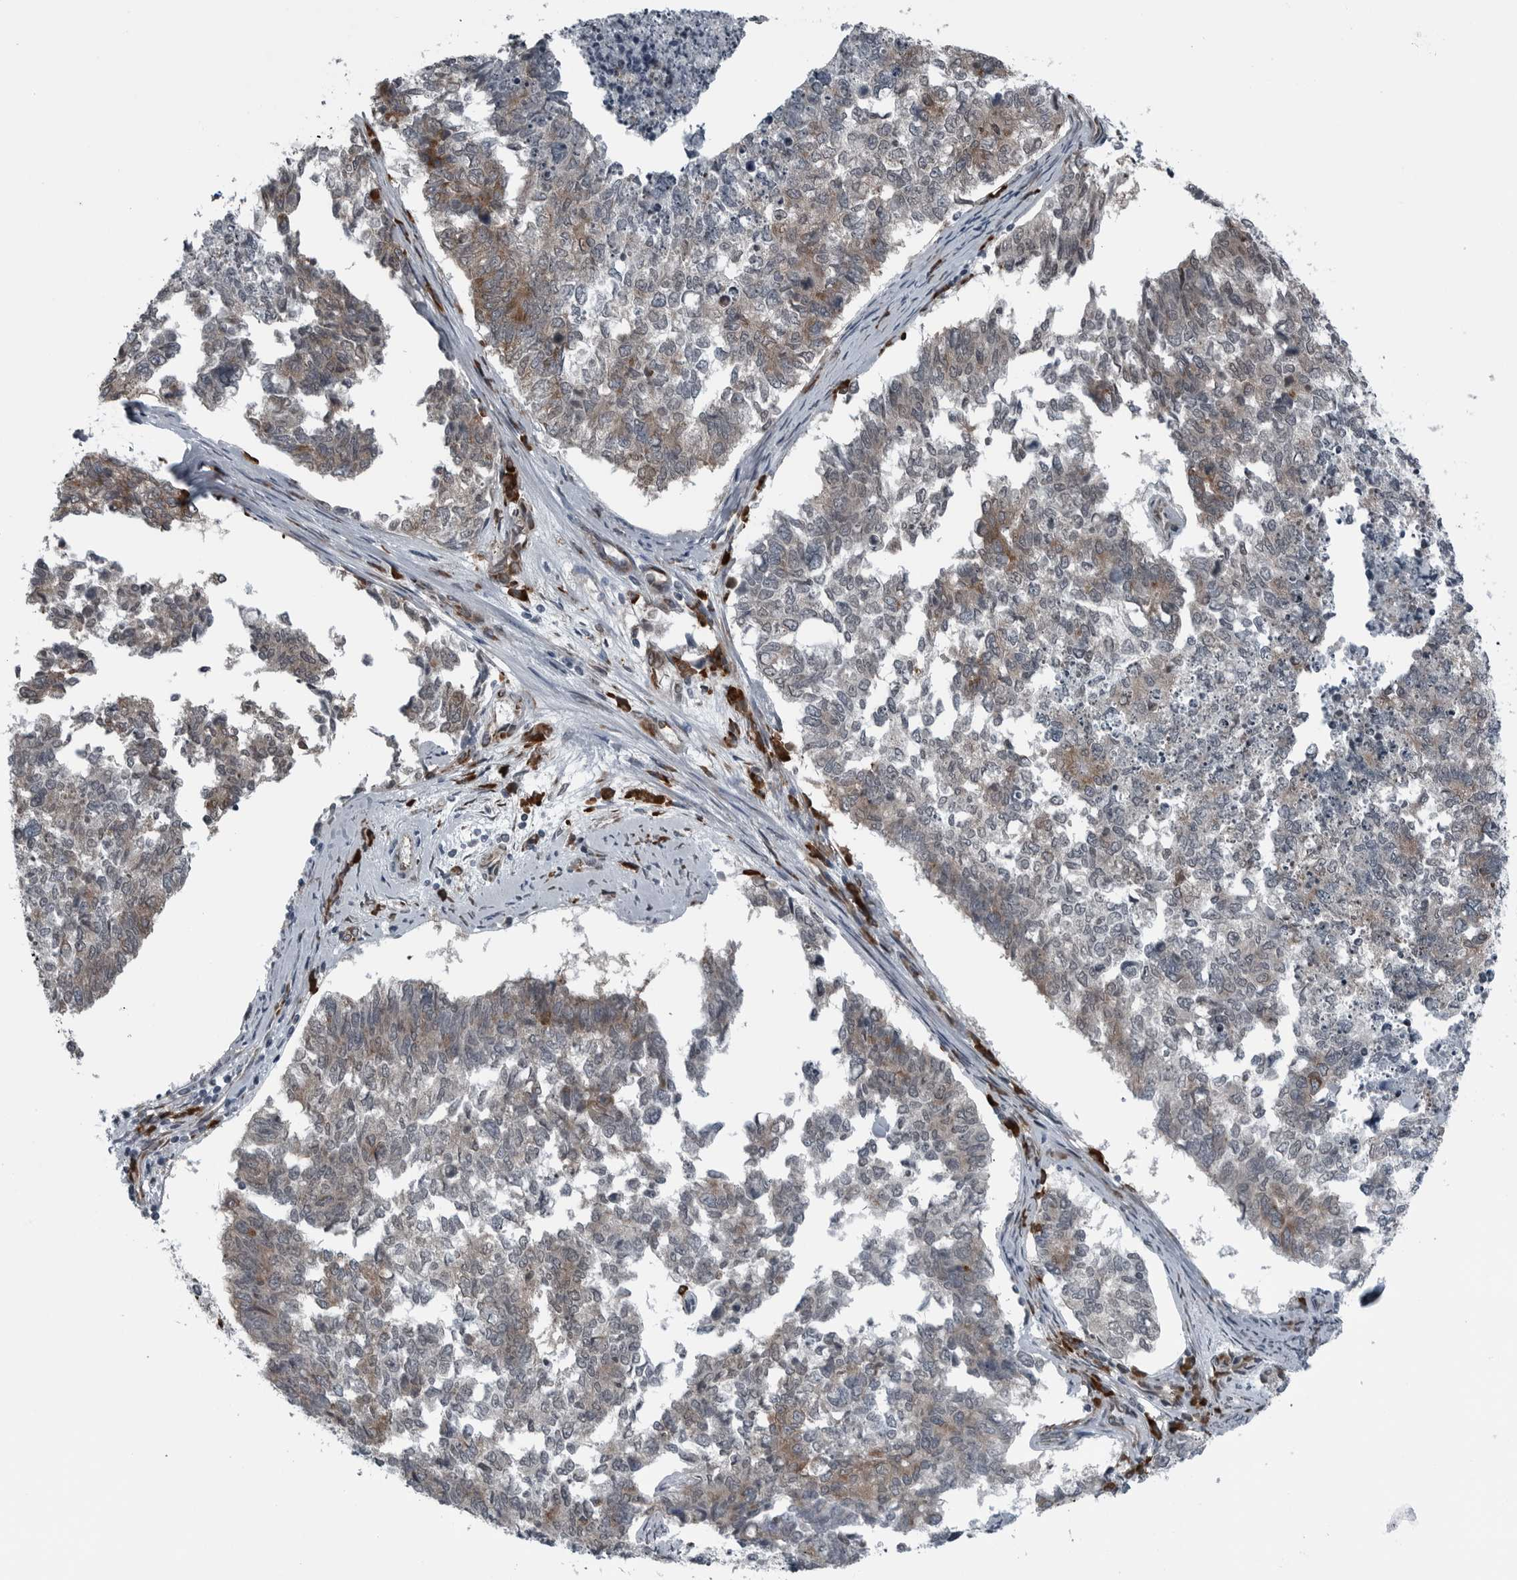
{"staining": {"intensity": "moderate", "quantity": "25%-75%", "location": "cytoplasmic/membranous"}, "tissue": "cervical cancer", "cell_type": "Tumor cells", "image_type": "cancer", "snomed": [{"axis": "morphology", "description": "Squamous cell carcinoma, NOS"}, {"axis": "topography", "description": "Cervix"}], "caption": "Immunohistochemical staining of cervical cancer demonstrates moderate cytoplasmic/membranous protein positivity in about 25%-75% of tumor cells.", "gene": "CEP85", "patient": {"sex": "female", "age": 63}}